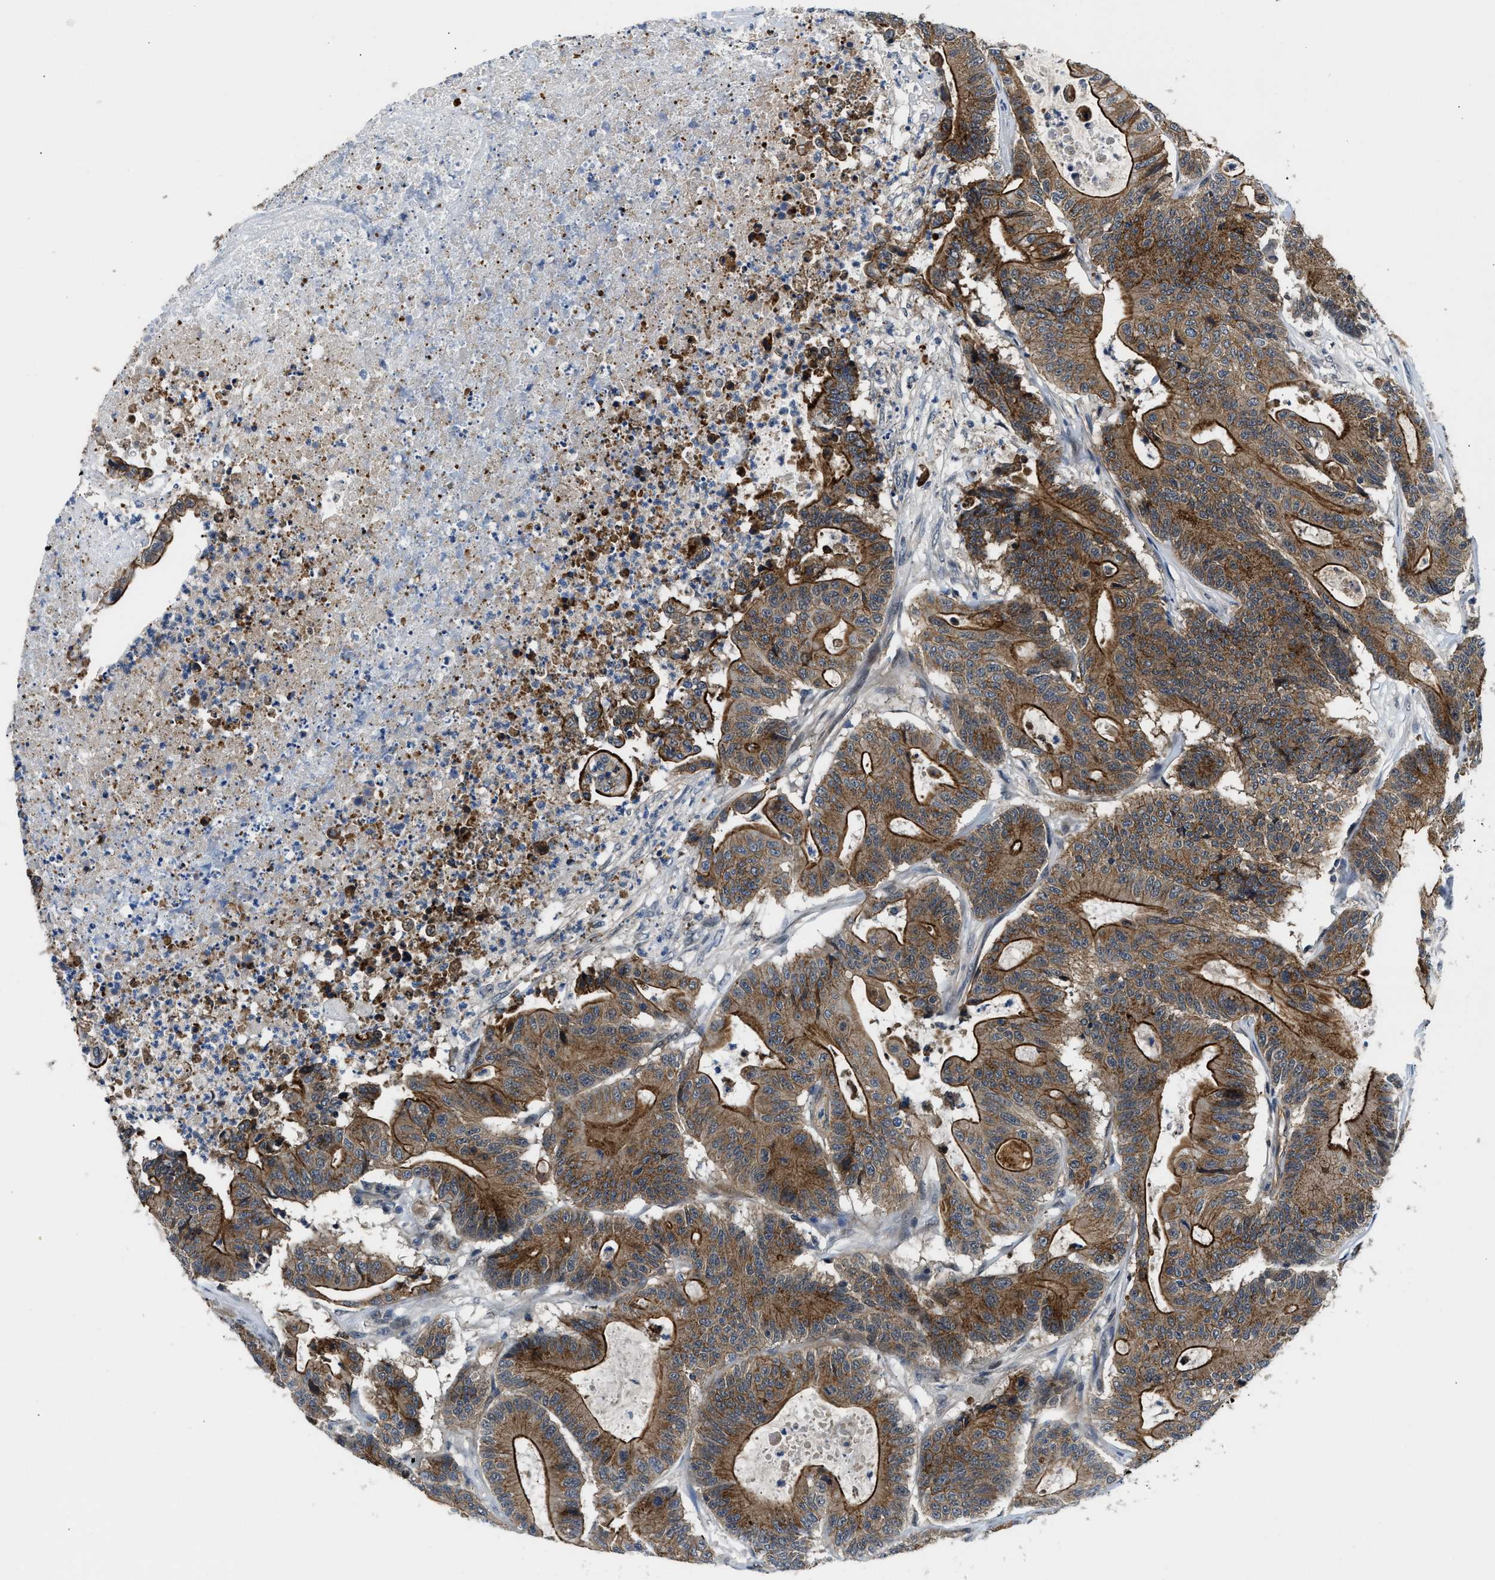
{"staining": {"intensity": "moderate", "quantity": ">75%", "location": "cytoplasmic/membranous"}, "tissue": "colorectal cancer", "cell_type": "Tumor cells", "image_type": "cancer", "snomed": [{"axis": "morphology", "description": "Adenocarcinoma, NOS"}, {"axis": "topography", "description": "Colon"}], "caption": "Adenocarcinoma (colorectal) stained for a protein (brown) displays moderate cytoplasmic/membranous positive expression in approximately >75% of tumor cells.", "gene": "COPS2", "patient": {"sex": "female", "age": 84}}